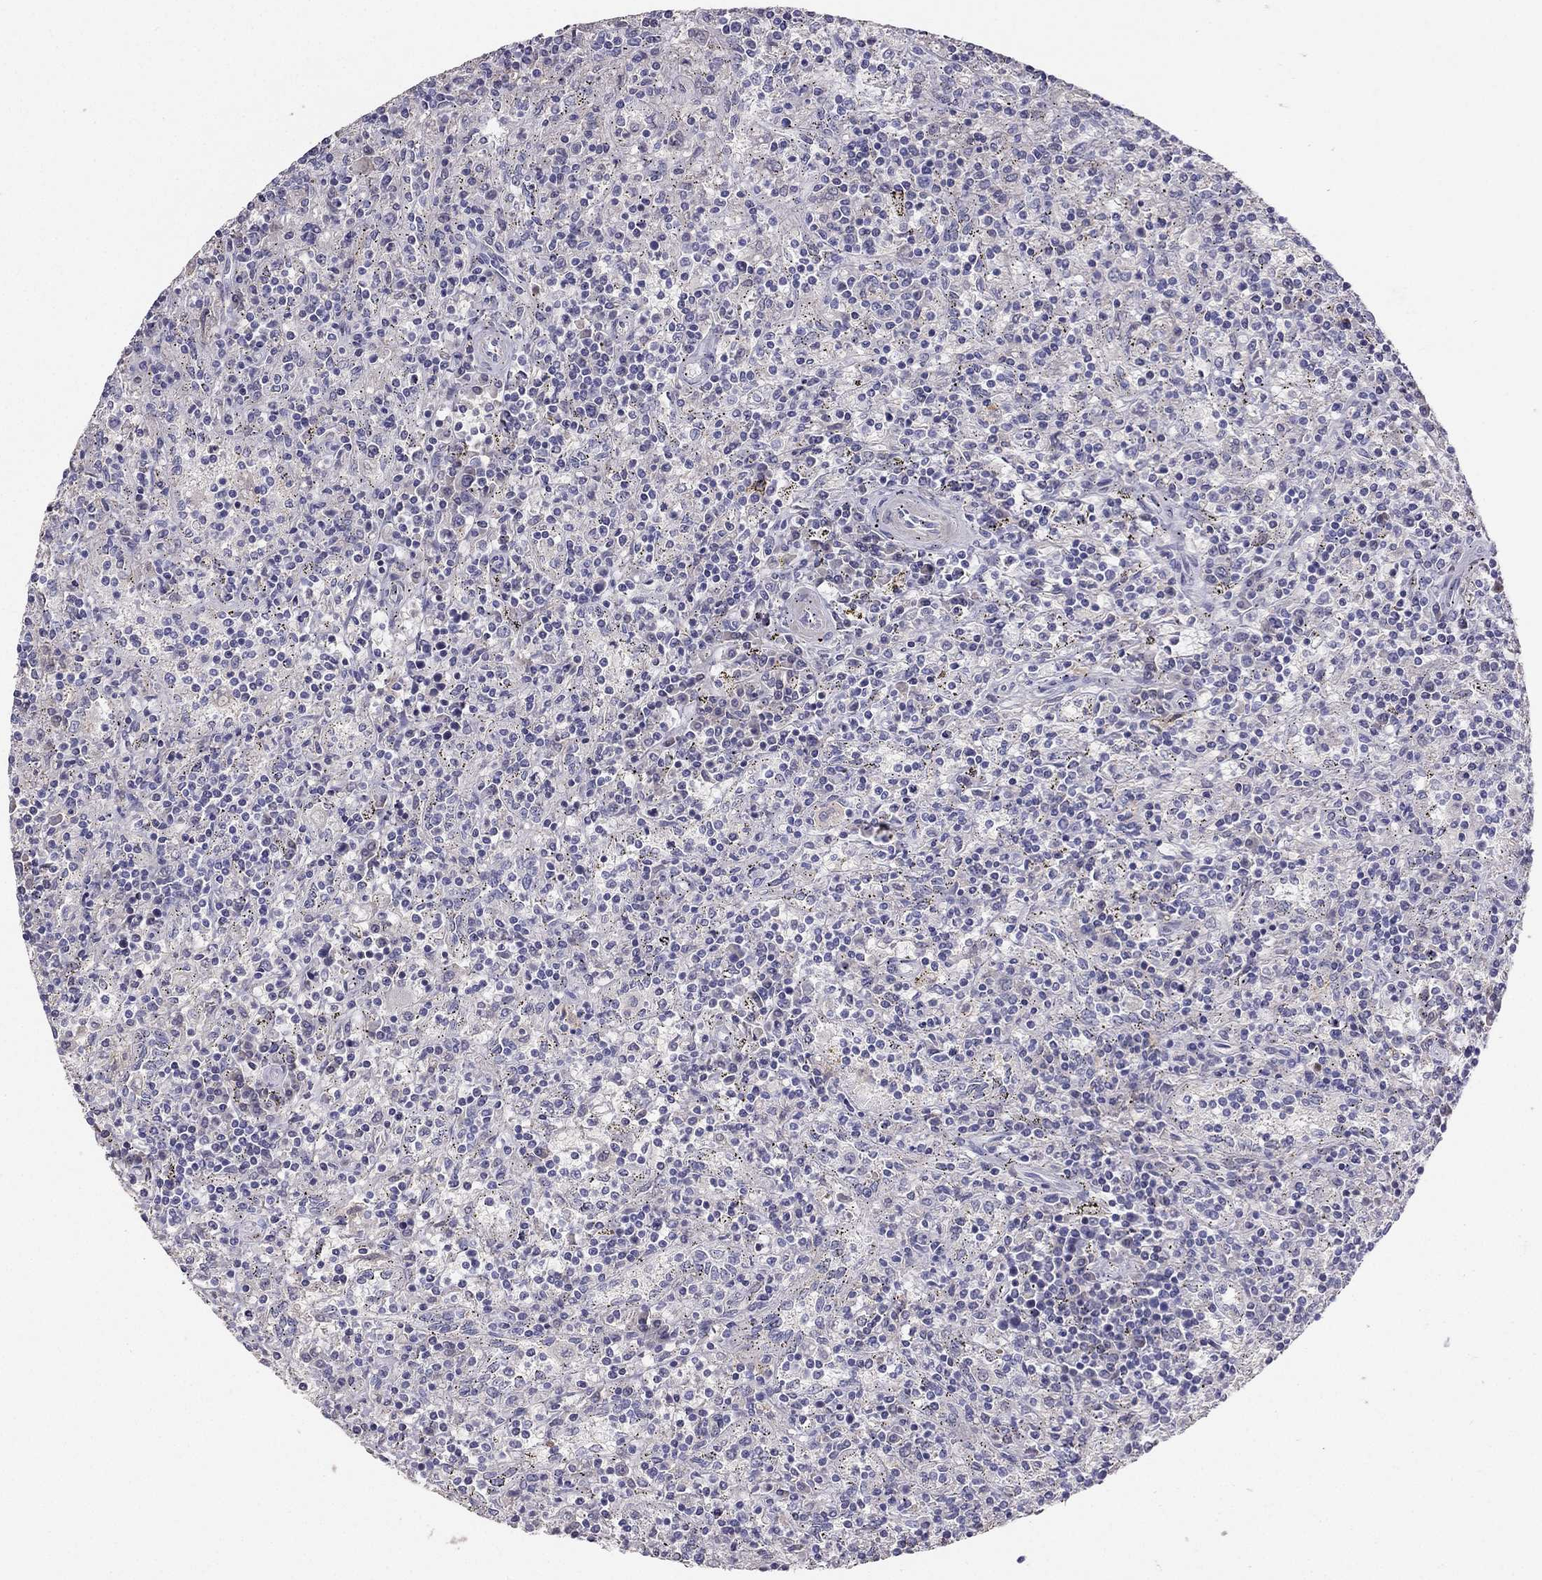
{"staining": {"intensity": "negative", "quantity": "none", "location": "none"}, "tissue": "lymphoma", "cell_type": "Tumor cells", "image_type": "cancer", "snomed": [{"axis": "morphology", "description": "Malignant lymphoma, non-Hodgkin's type, Low grade"}, {"axis": "topography", "description": "Spleen"}], "caption": "High power microscopy photomicrograph of an immunohistochemistry (IHC) image of low-grade malignant lymphoma, non-Hodgkin's type, revealing no significant staining in tumor cells. (Stains: DAB immunohistochemistry with hematoxylin counter stain, Microscopy: brightfield microscopy at high magnification).", "gene": "RSPH14", "patient": {"sex": "male", "age": 62}}